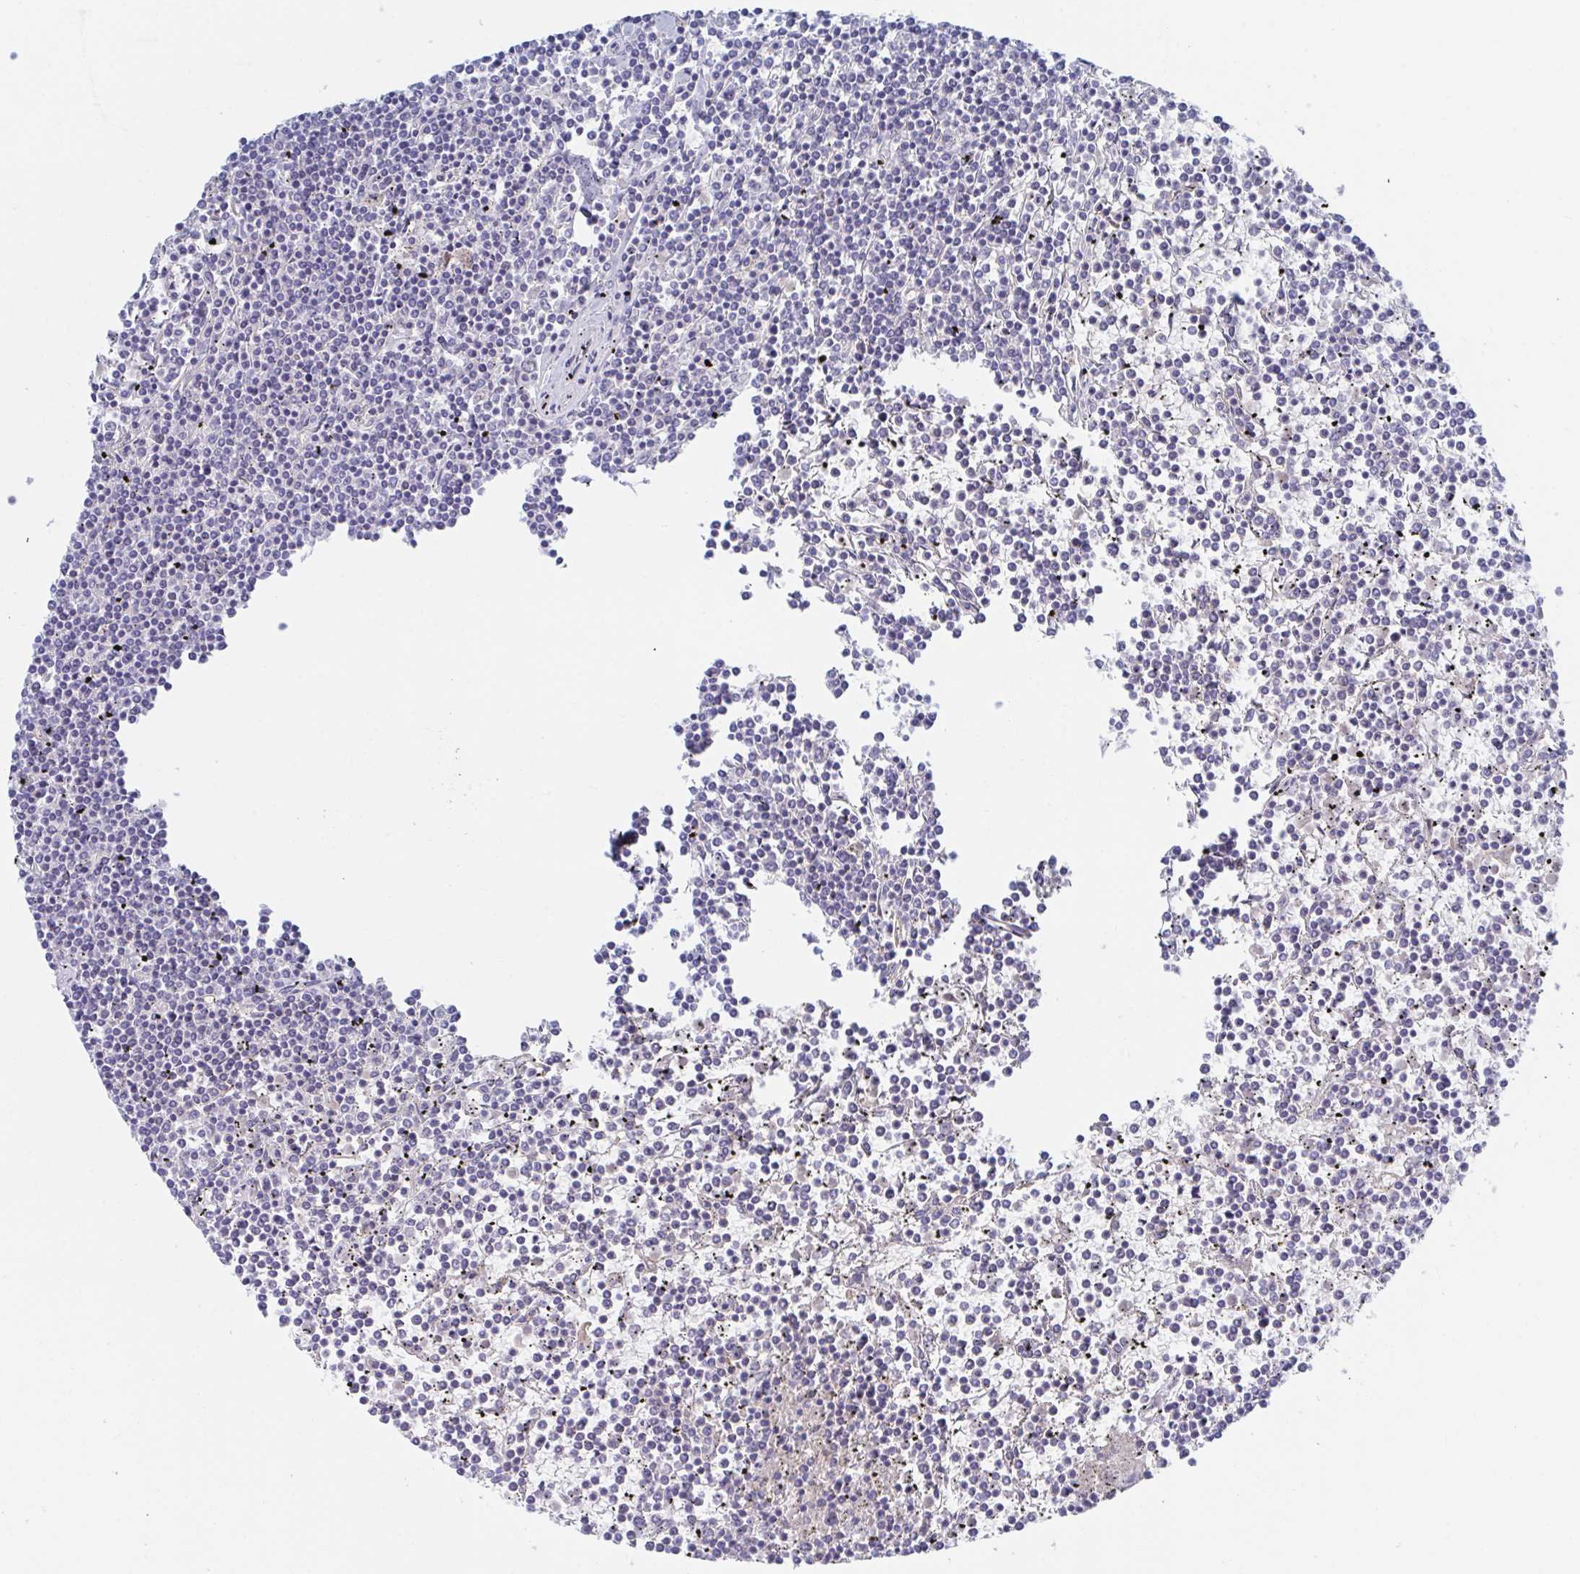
{"staining": {"intensity": "negative", "quantity": "none", "location": "none"}, "tissue": "lymphoma", "cell_type": "Tumor cells", "image_type": "cancer", "snomed": [{"axis": "morphology", "description": "Malignant lymphoma, non-Hodgkin's type, Low grade"}, {"axis": "topography", "description": "Spleen"}], "caption": "Micrograph shows no protein staining in tumor cells of low-grade malignant lymphoma, non-Hodgkin's type tissue.", "gene": "TNFAIP6", "patient": {"sex": "female", "age": 19}}